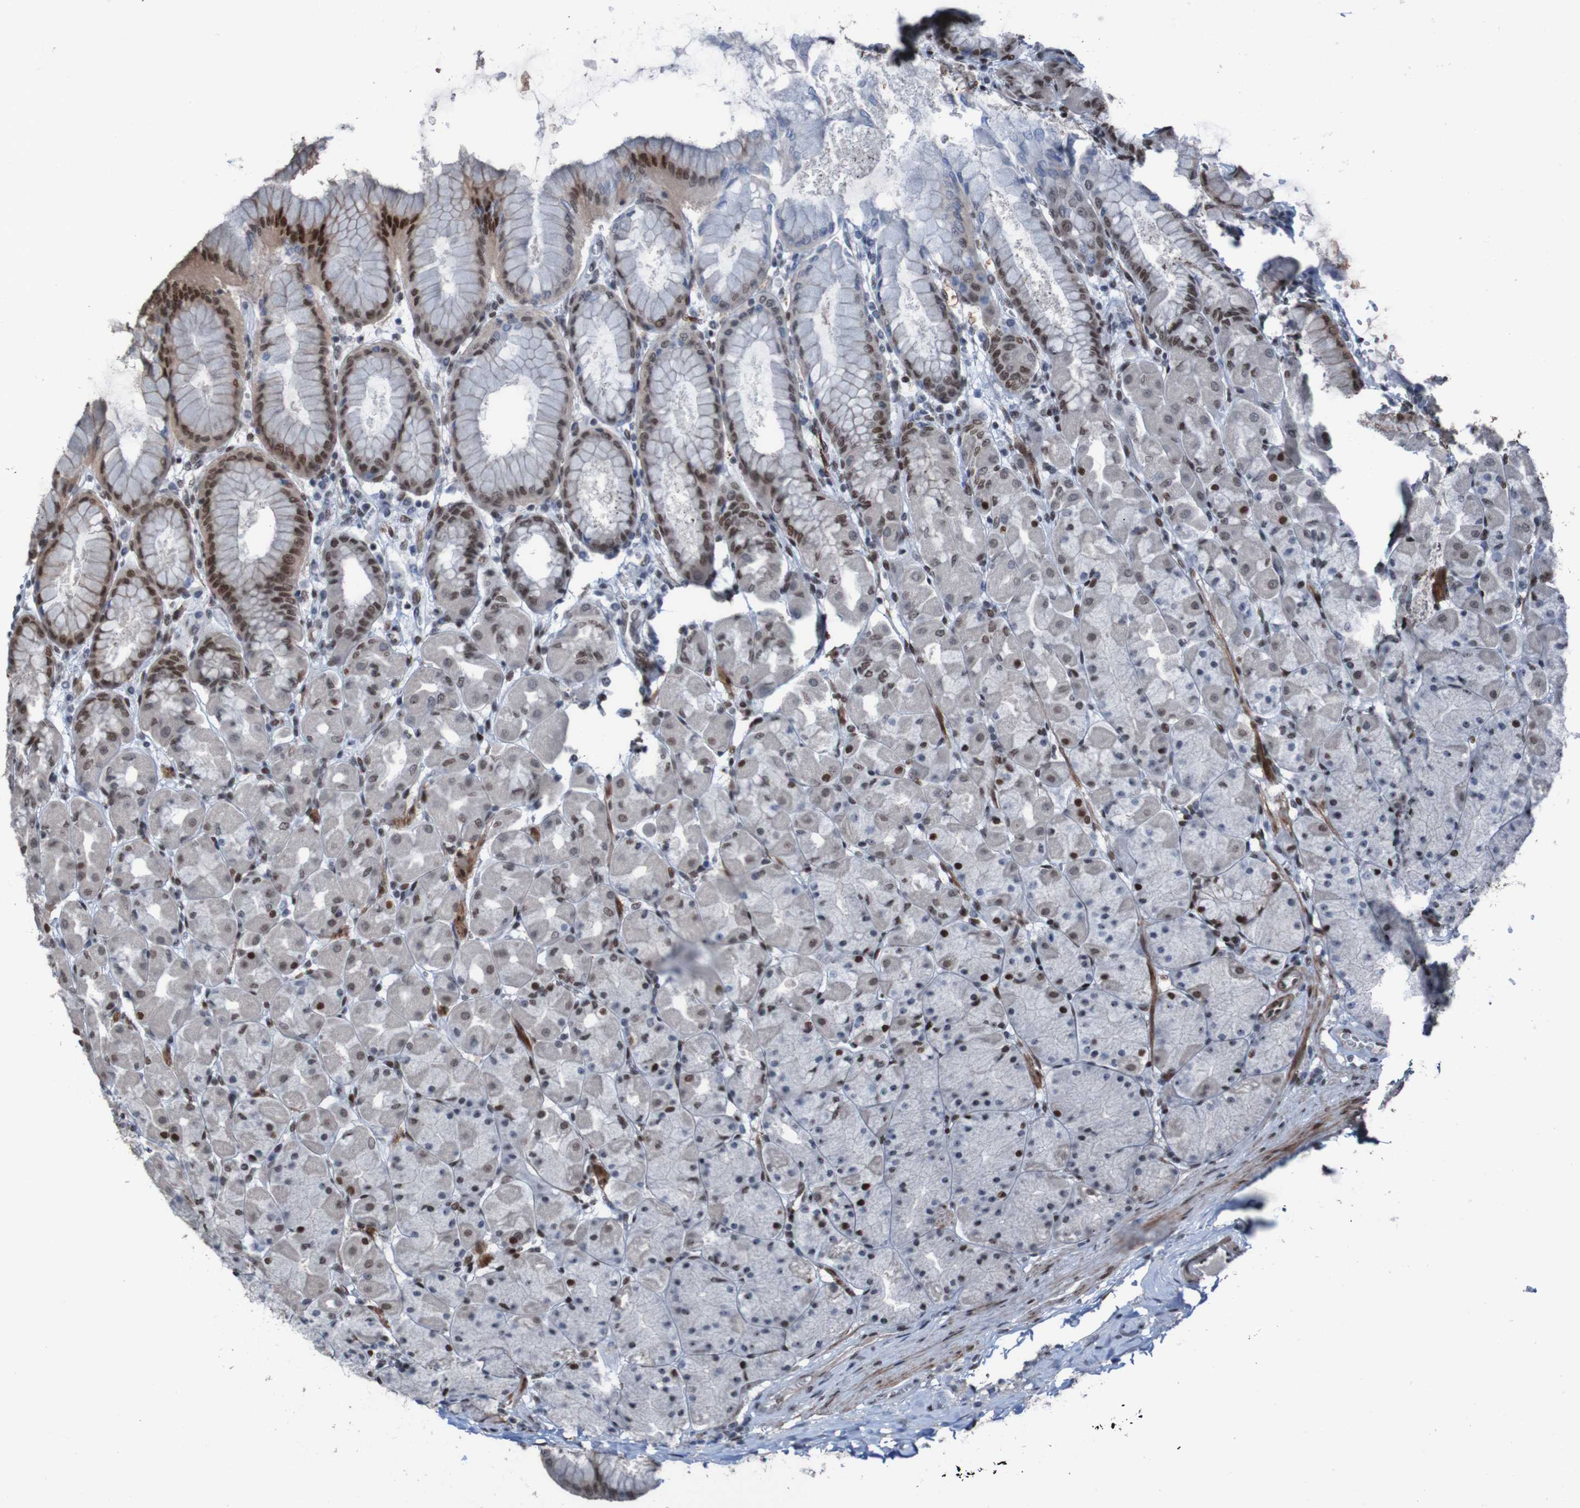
{"staining": {"intensity": "moderate", "quantity": "25%-75%", "location": "cytoplasmic/membranous,nuclear"}, "tissue": "stomach", "cell_type": "Glandular cells", "image_type": "normal", "snomed": [{"axis": "morphology", "description": "Normal tissue, NOS"}, {"axis": "topography", "description": "Stomach, upper"}], "caption": "Approximately 25%-75% of glandular cells in unremarkable human stomach show moderate cytoplasmic/membranous,nuclear protein expression as visualized by brown immunohistochemical staining.", "gene": "PHF2", "patient": {"sex": "female", "age": 56}}